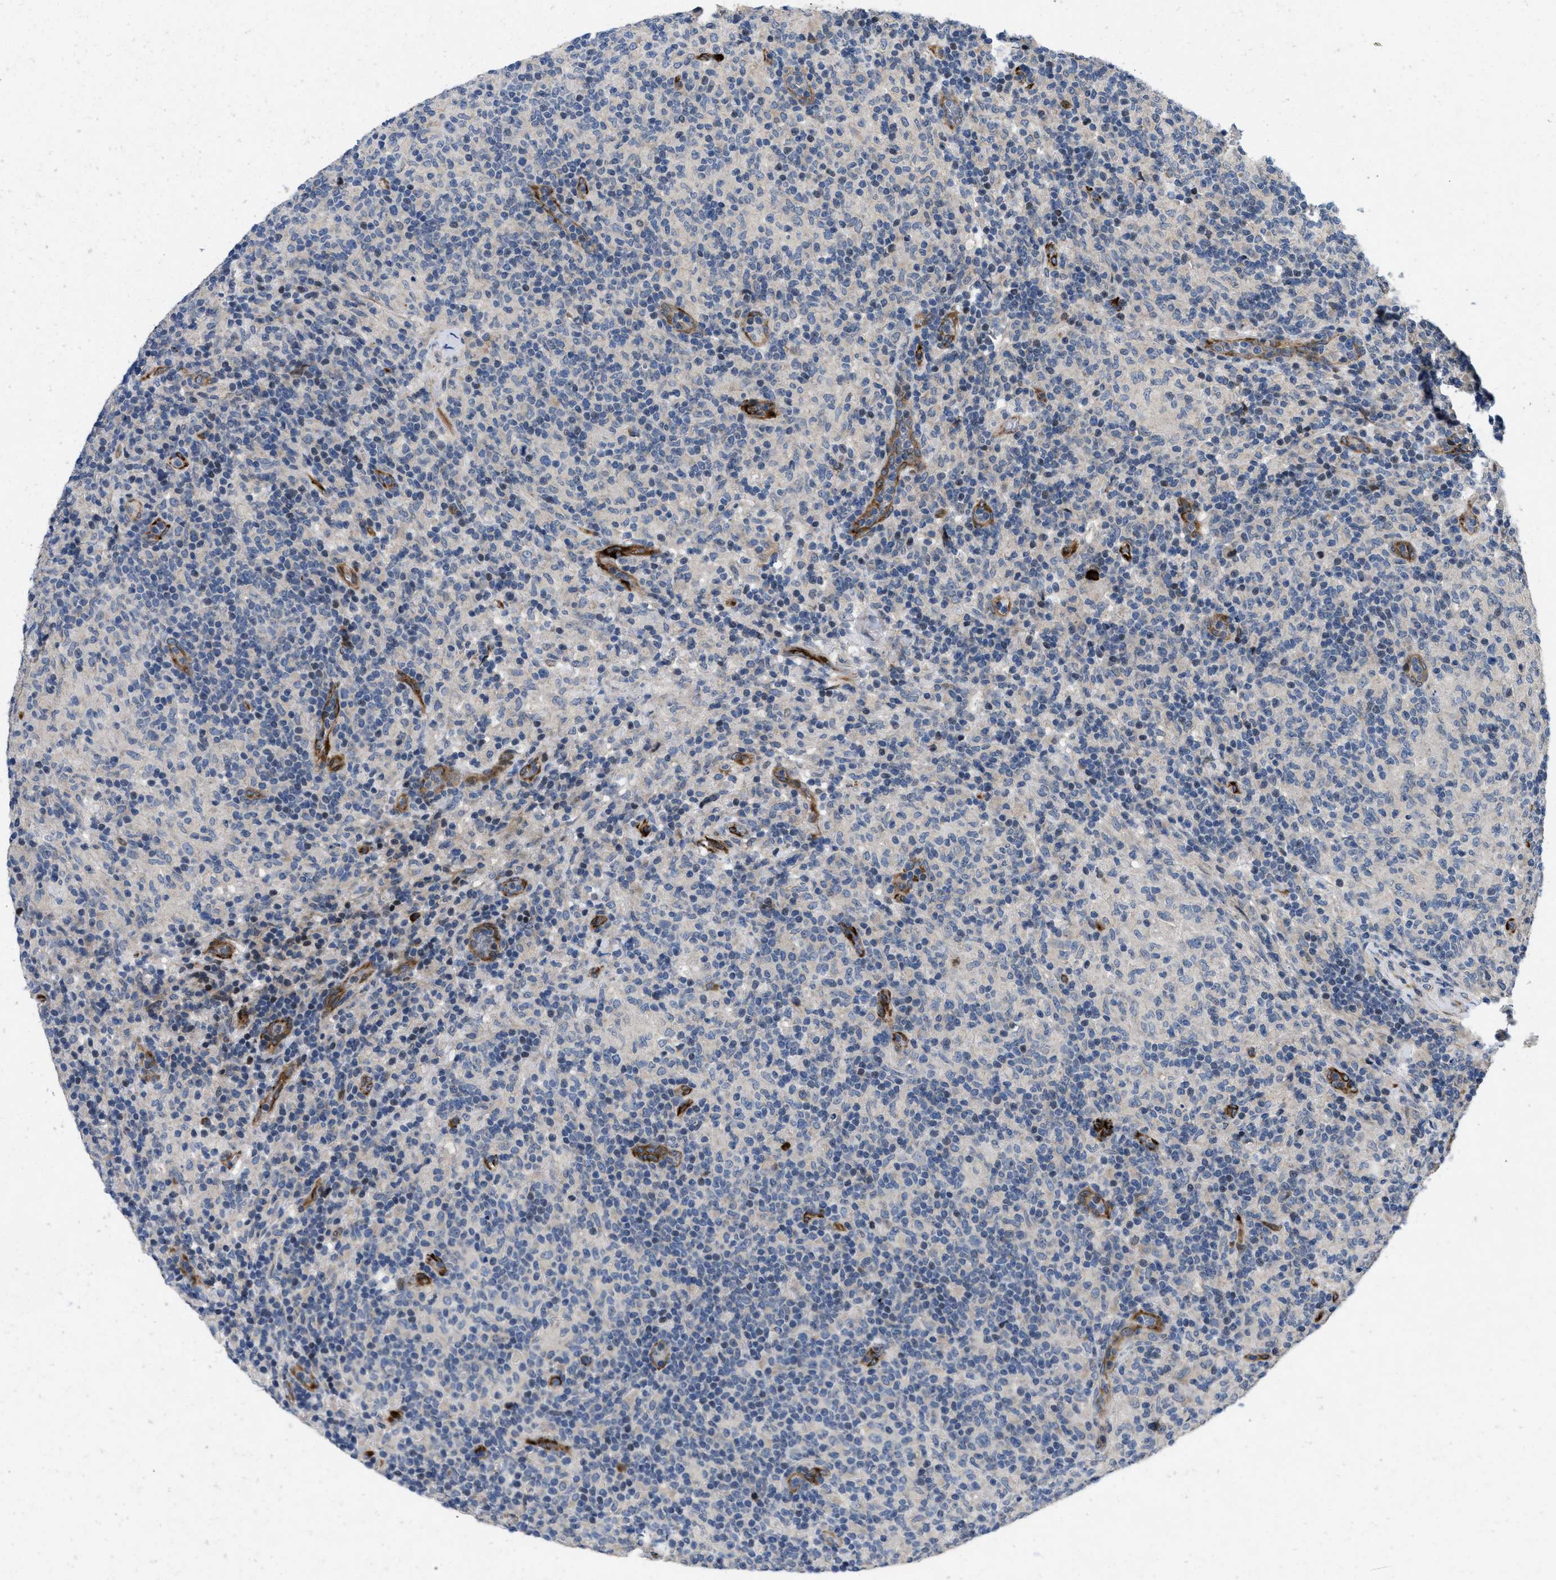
{"staining": {"intensity": "negative", "quantity": "none", "location": "none"}, "tissue": "lymphoma", "cell_type": "Tumor cells", "image_type": "cancer", "snomed": [{"axis": "morphology", "description": "Hodgkin's disease, NOS"}, {"axis": "topography", "description": "Lymph node"}], "caption": "Lymphoma was stained to show a protein in brown. There is no significant positivity in tumor cells.", "gene": "HSPA12B", "patient": {"sex": "male", "age": 70}}